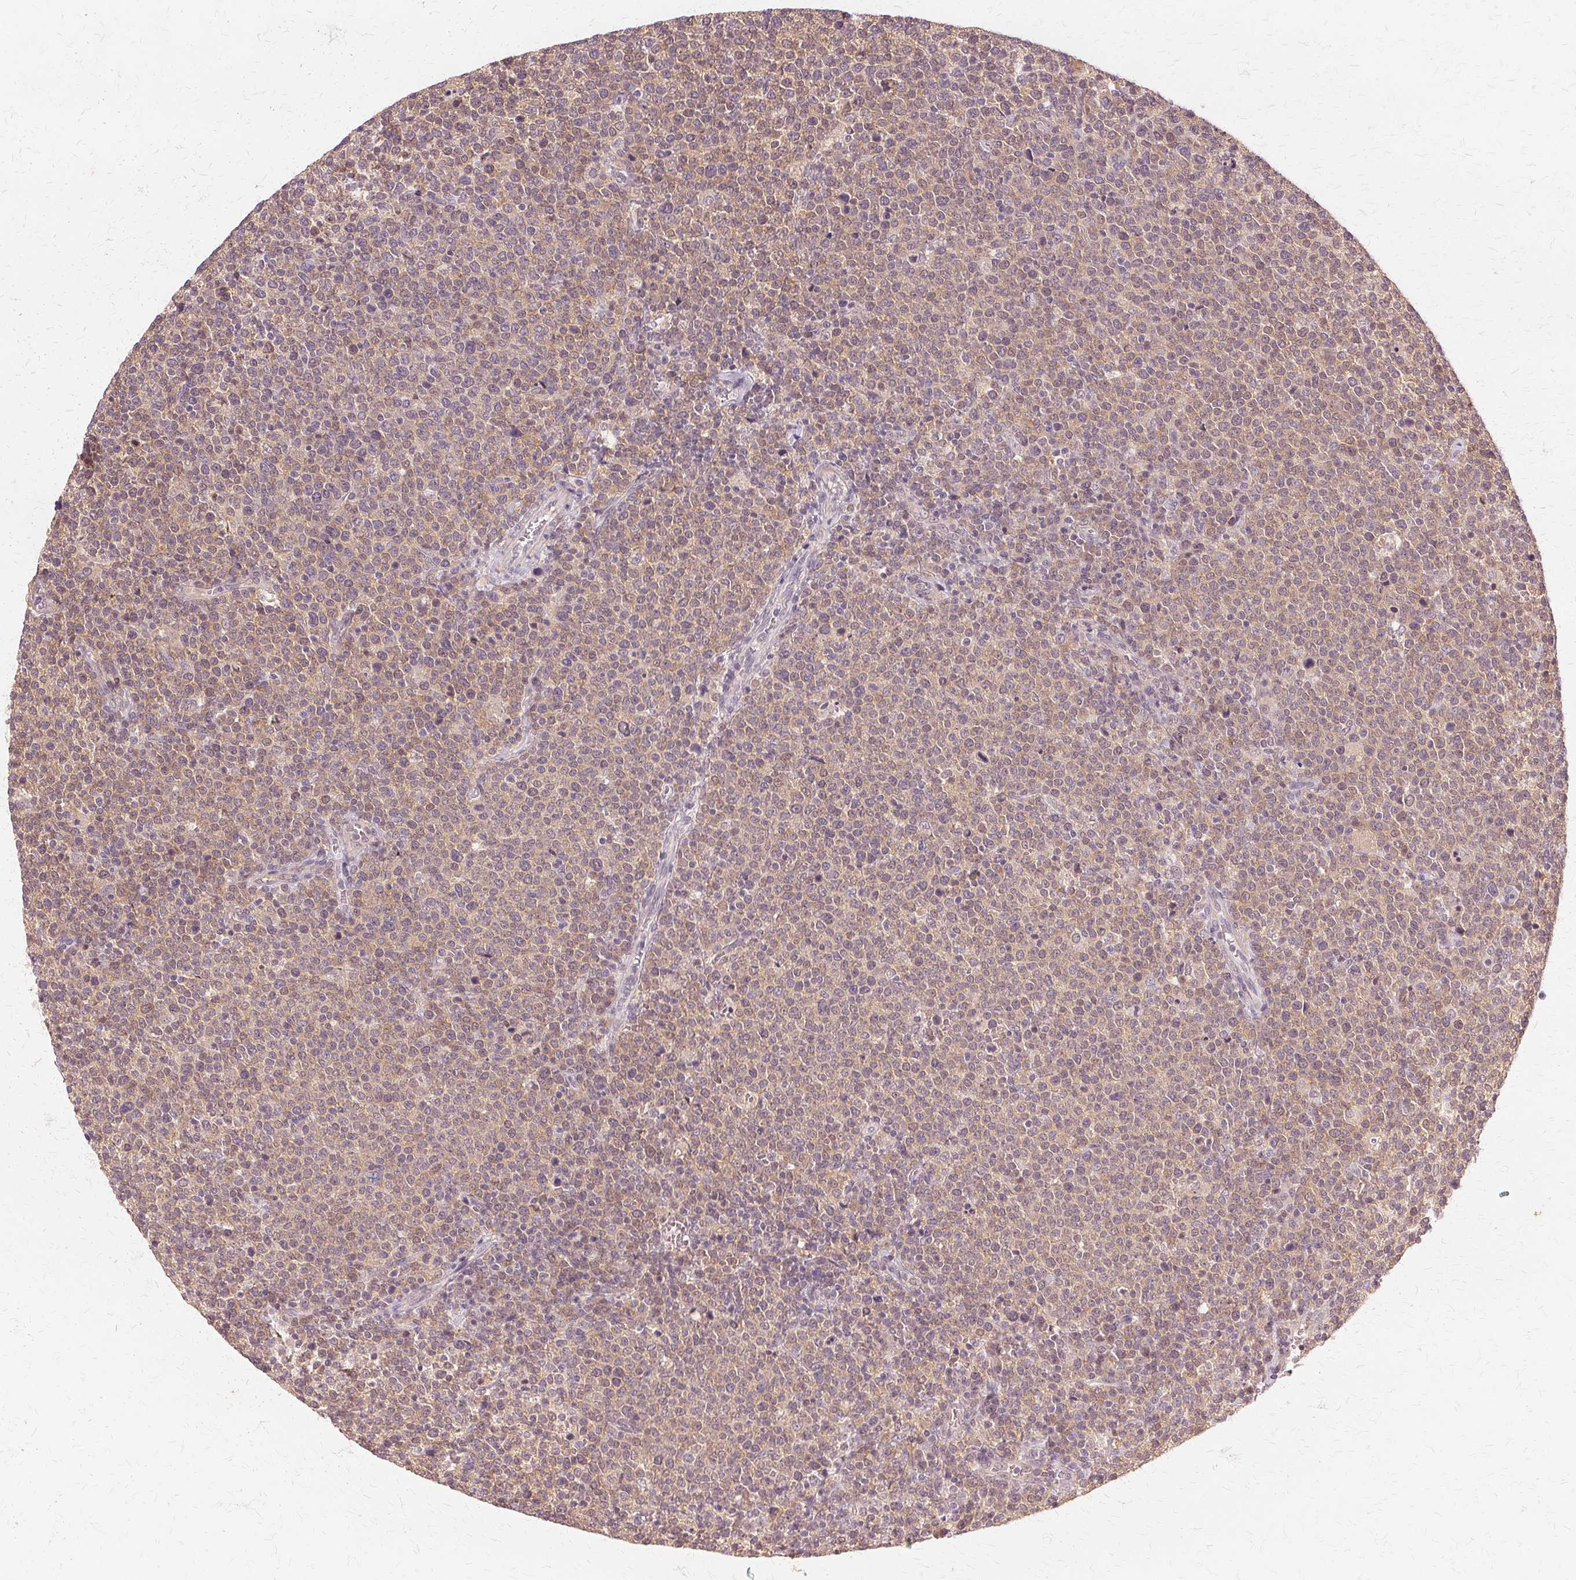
{"staining": {"intensity": "weak", "quantity": ">75%", "location": "cytoplasmic/membranous,nuclear"}, "tissue": "lymphoma", "cell_type": "Tumor cells", "image_type": "cancer", "snomed": [{"axis": "morphology", "description": "Malignant lymphoma, non-Hodgkin's type, High grade"}, {"axis": "topography", "description": "Lymph node"}], "caption": "Immunohistochemistry (IHC) image of human lymphoma stained for a protein (brown), which exhibits low levels of weak cytoplasmic/membranous and nuclear positivity in approximately >75% of tumor cells.", "gene": "PRMT5", "patient": {"sex": "male", "age": 61}}